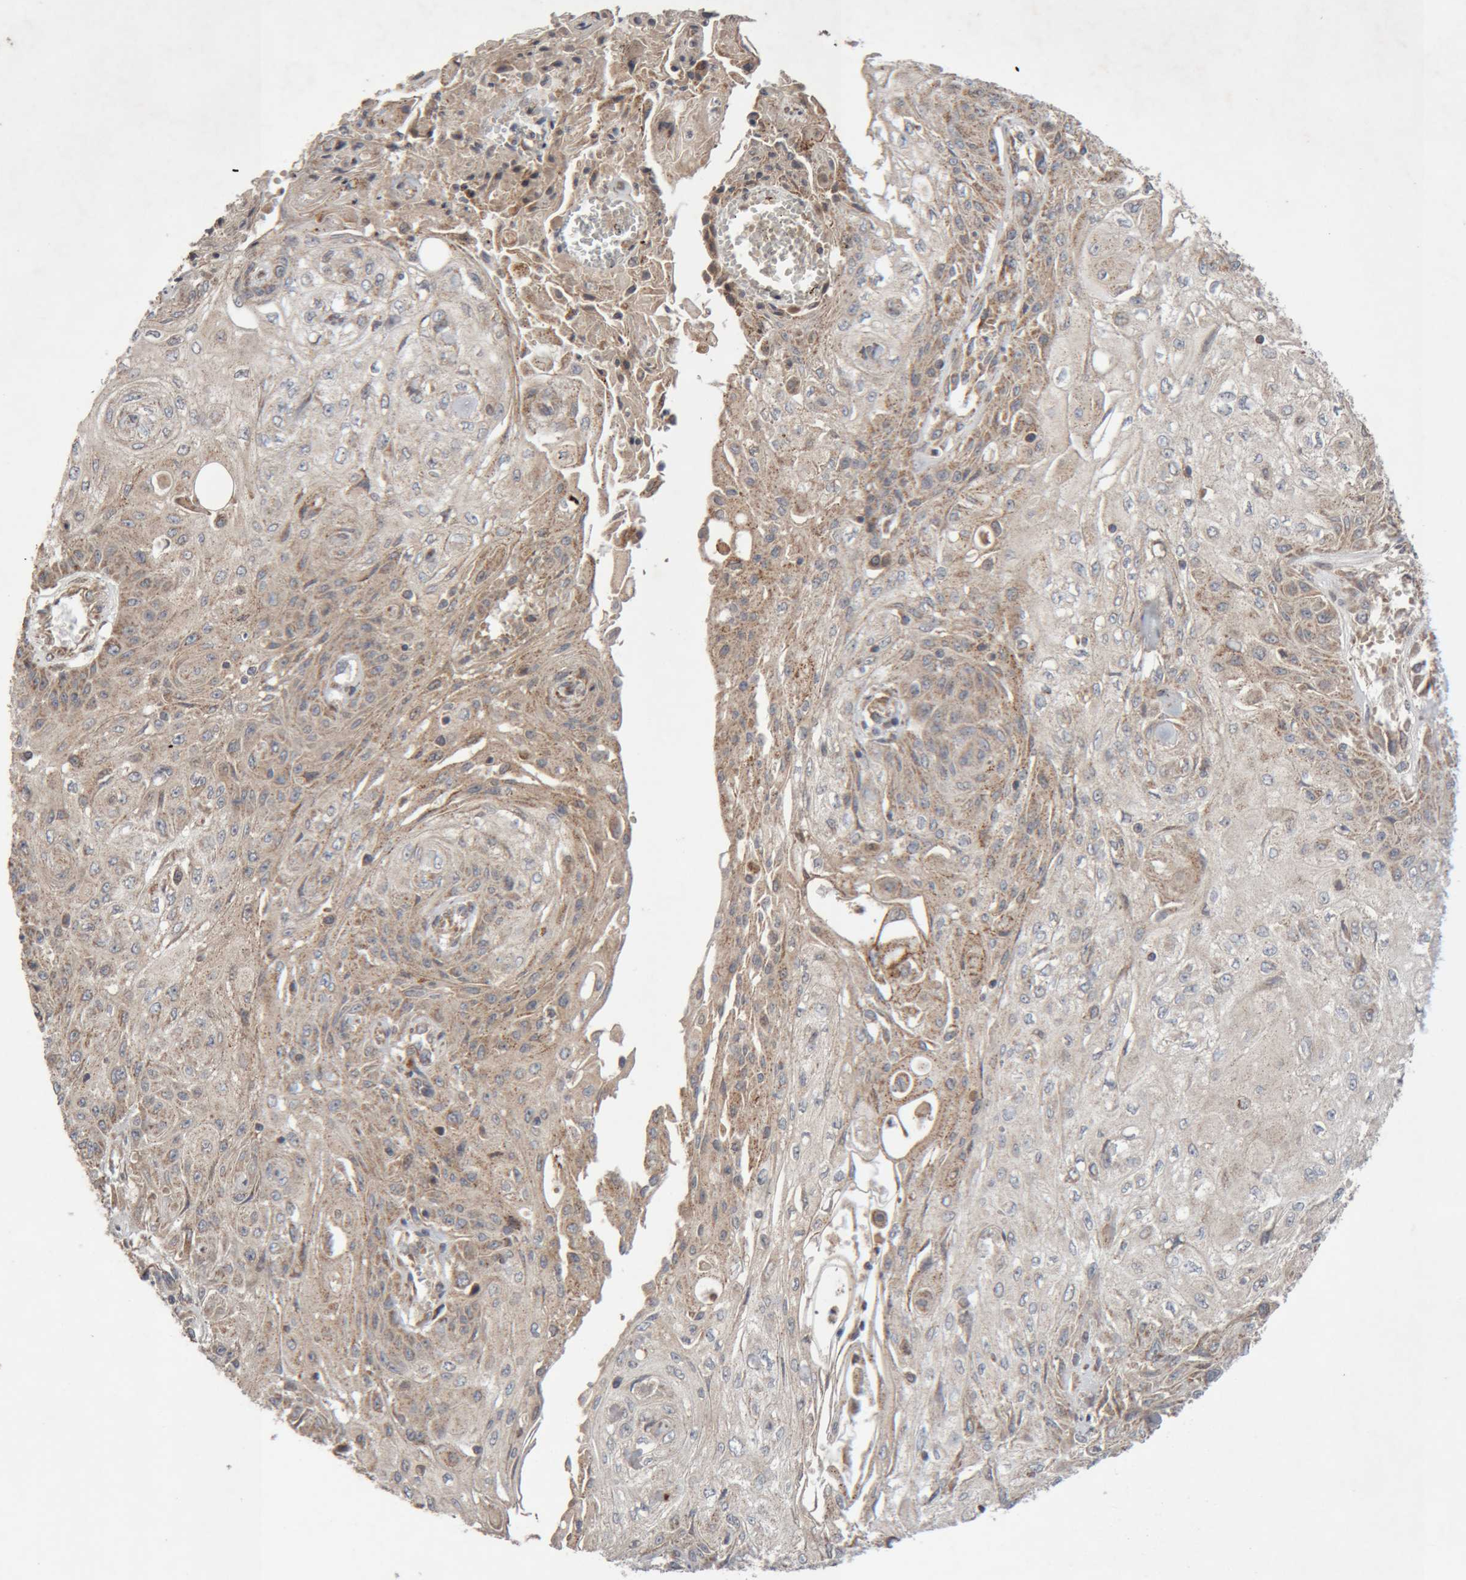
{"staining": {"intensity": "weak", "quantity": ">75%", "location": "cytoplasmic/membranous"}, "tissue": "skin cancer", "cell_type": "Tumor cells", "image_type": "cancer", "snomed": [{"axis": "morphology", "description": "Squamous cell carcinoma, NOS"}, {"axis": "morphology", "description": "Squamous cell carcinoma, metastatic, NOS"}, {"axis": "topography", "description": "Skin"}, {"axis": "topography", "description": "Lymph node"}], "caption": "Skin squamous cell carcinoma tissue reveals weak cytoplasmic/membranous staining in approximately >75% of tumor cells, visualized by immunohistochemistry.", "gene": "KIF21B", "patient": {"sex": "male", "age": 75}}